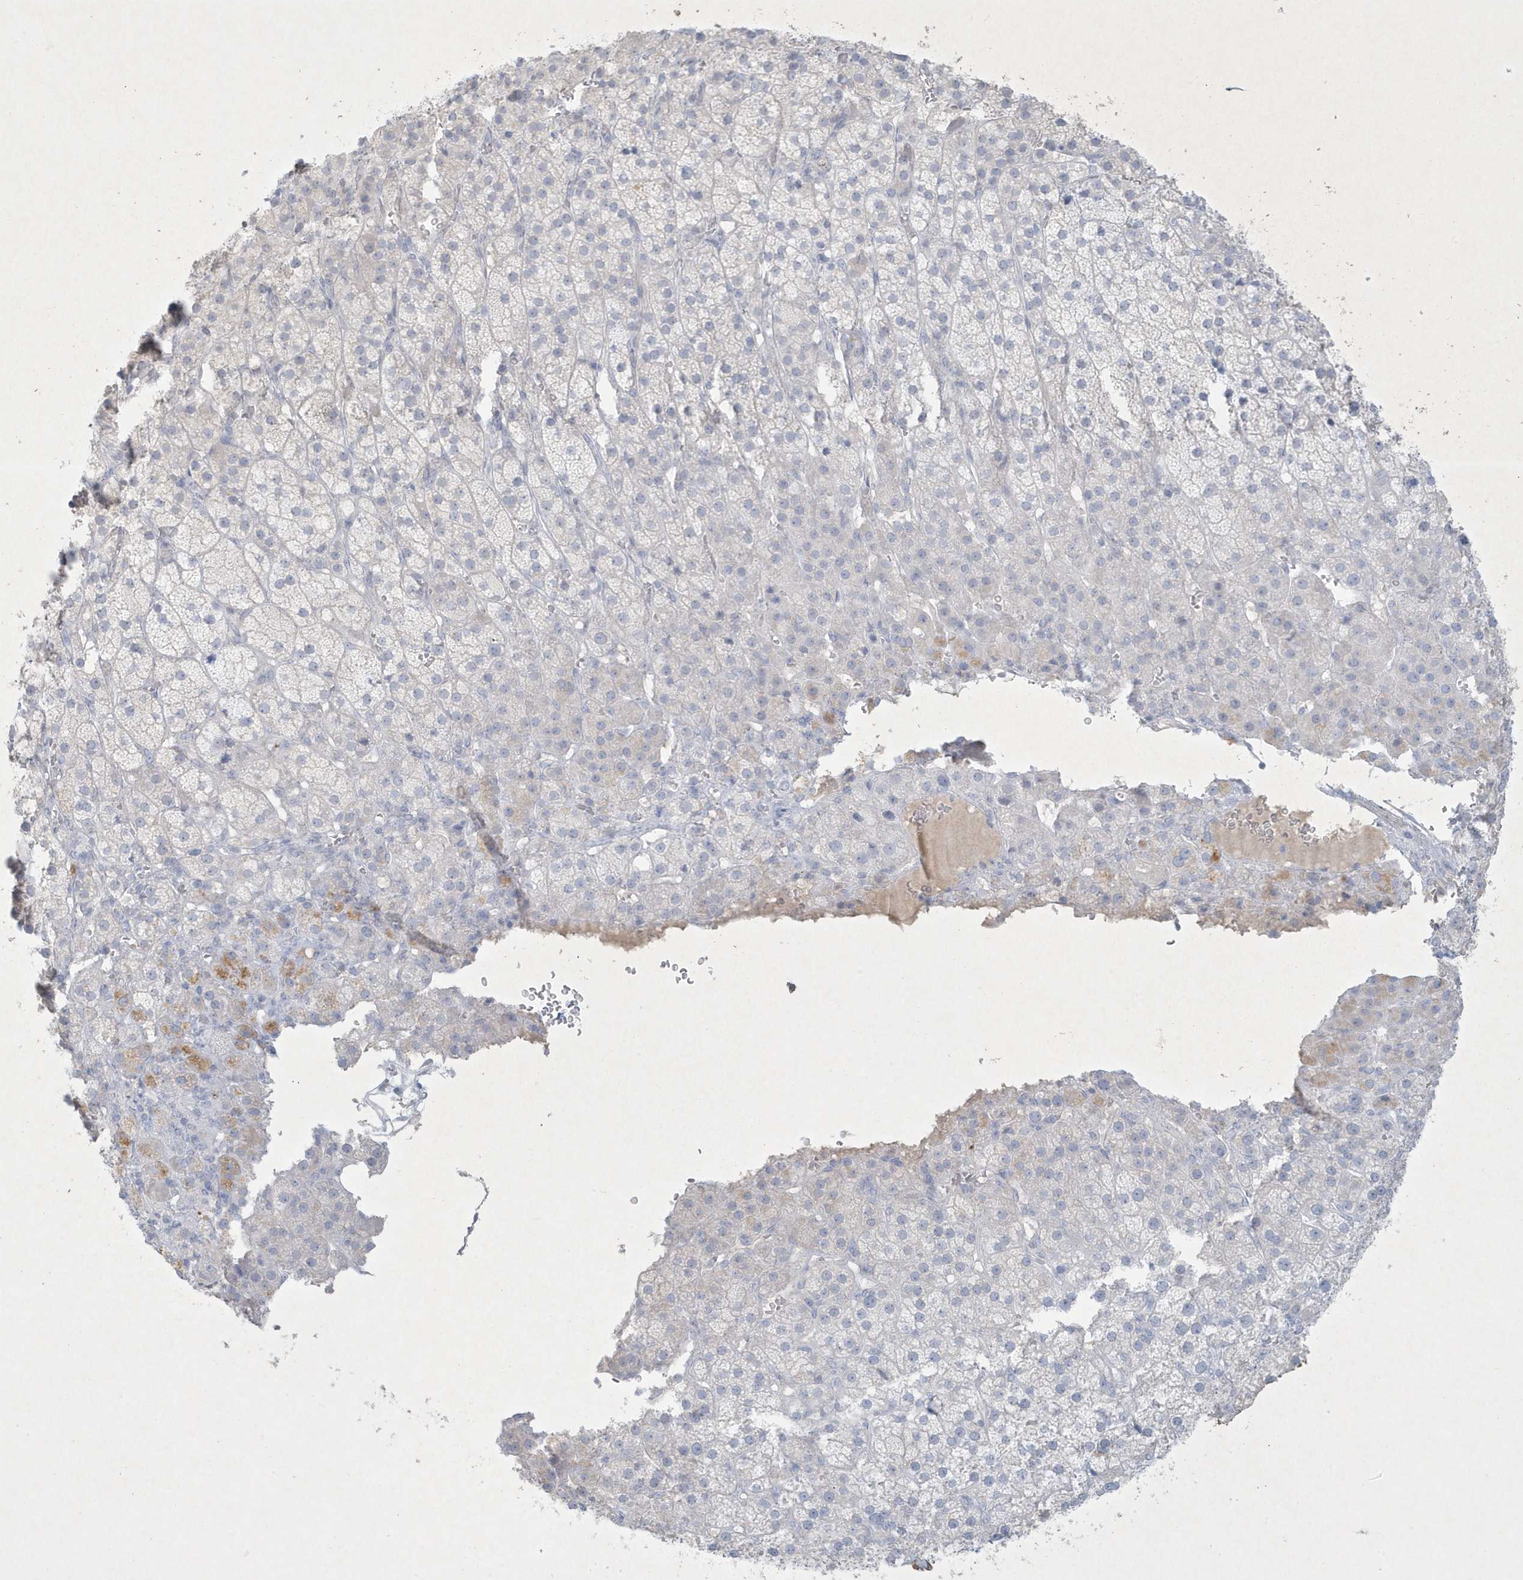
{"staining": {"intensity": "negative", "quantity": "none", "location": "none"}, "tissue": "adrenal gland", "cell_type": "Glandular cells", "image_type": "normal", "snomed": [{"axis": "morphology", "description": "Normal tissue, NOS"}, {"axis": "topography", "description": "Adrenal gland"}], "caption": "The immunohistochemistry (IHC) histopathology image has no significant positivity in glandular cells of adrenal gland.", "gene": "CCDC24", "patient": {"sex": "female", "age": 57}}